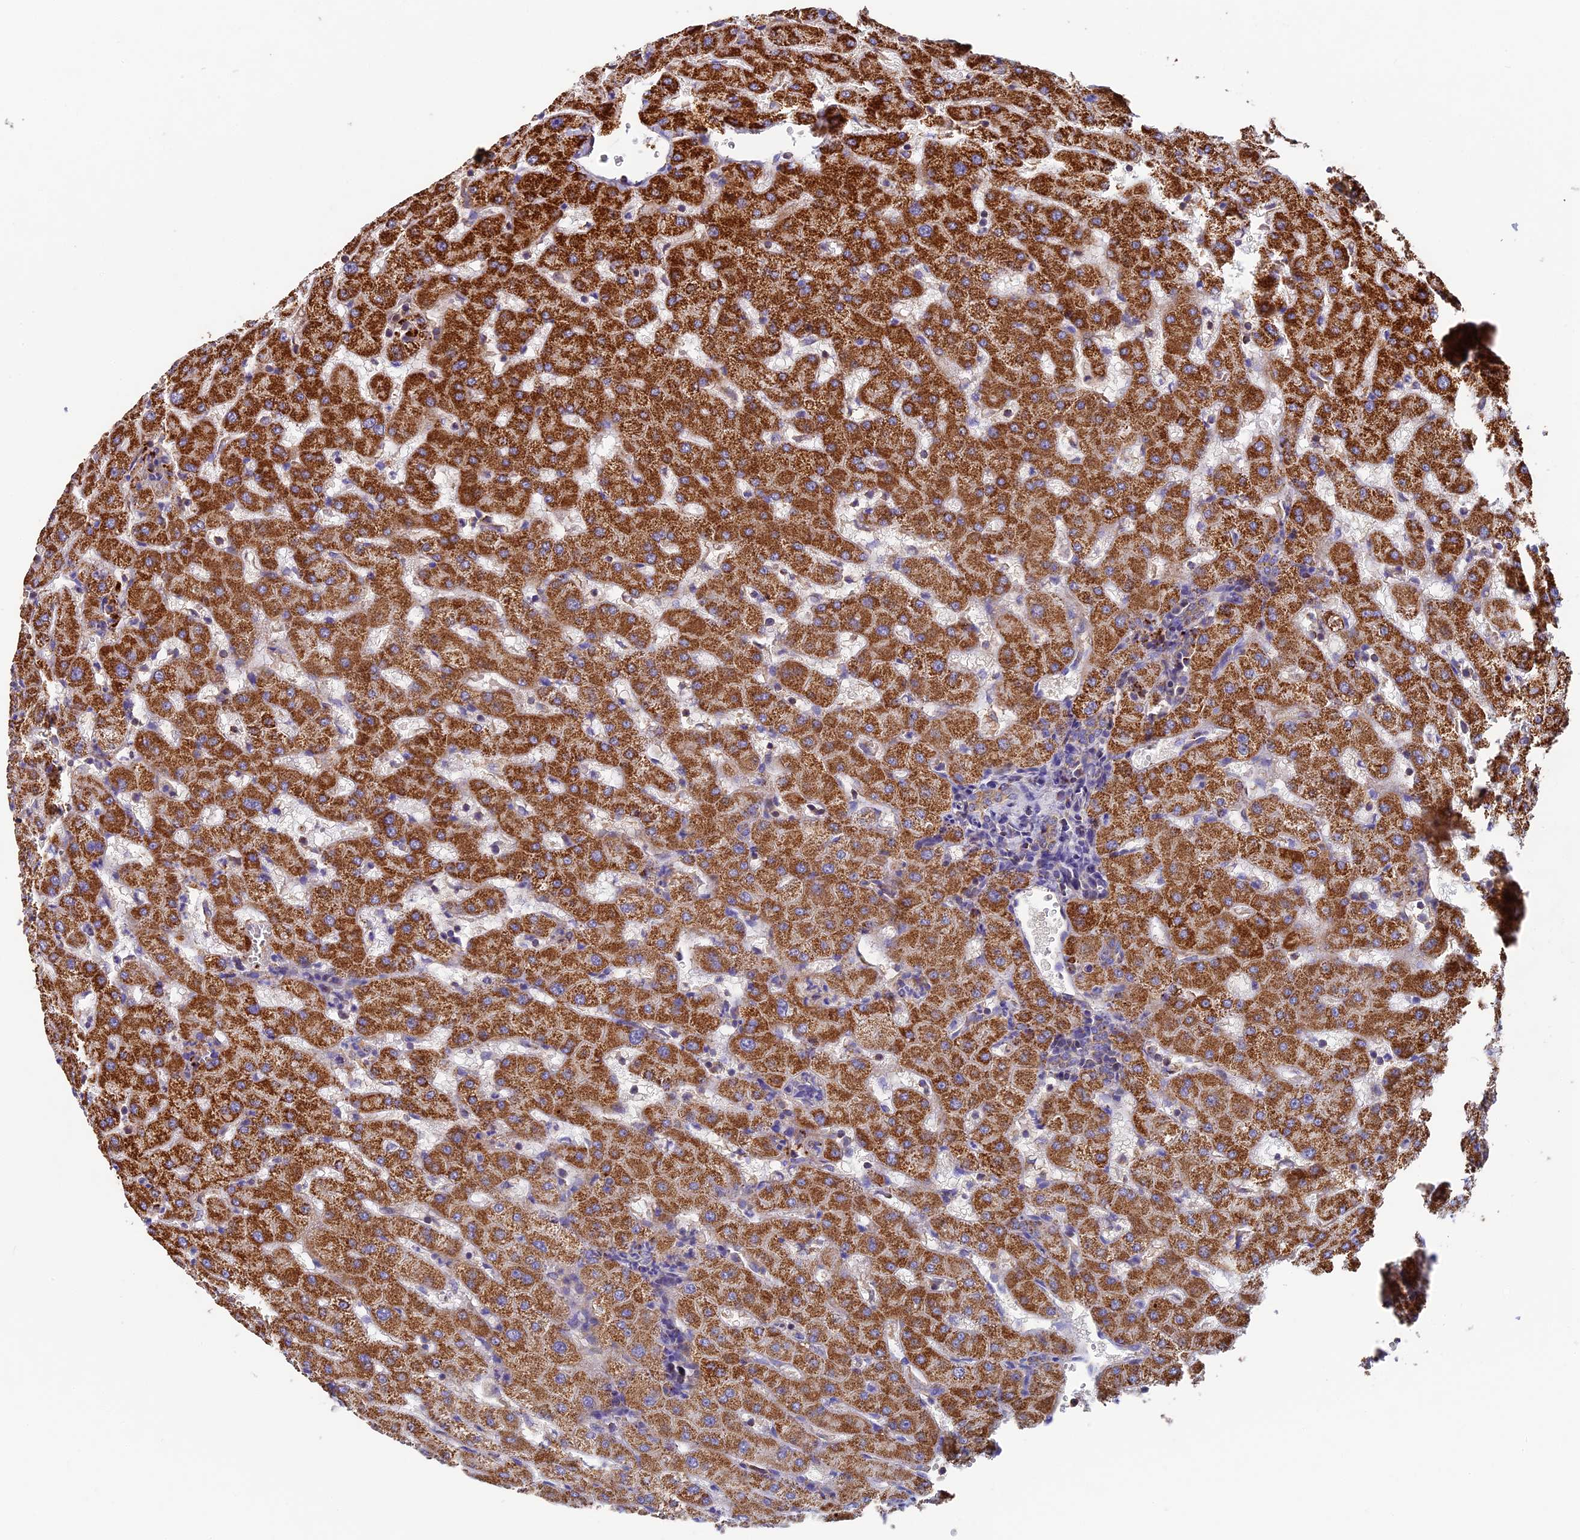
{"staining": {"intensity": "weak", "quantity": ">75%", "location": "cytoplasmic/membranous"}, "tissue": "liver", "cell_type": "Cholangiocytes", "image_type": "normal", "snomed": [{"axis": "morphology", "description": "Normal tissue, NOS"}, {"axis": "topography", "description": "Liver"}], "caption": "Liver stained with a brown dye exhibits weak cytoplasmic/membranous positive positivity in approximately >75% of cholangiocytes.", "gene": "ADAT1", "patient": {"sex": "female", "age": 63}}